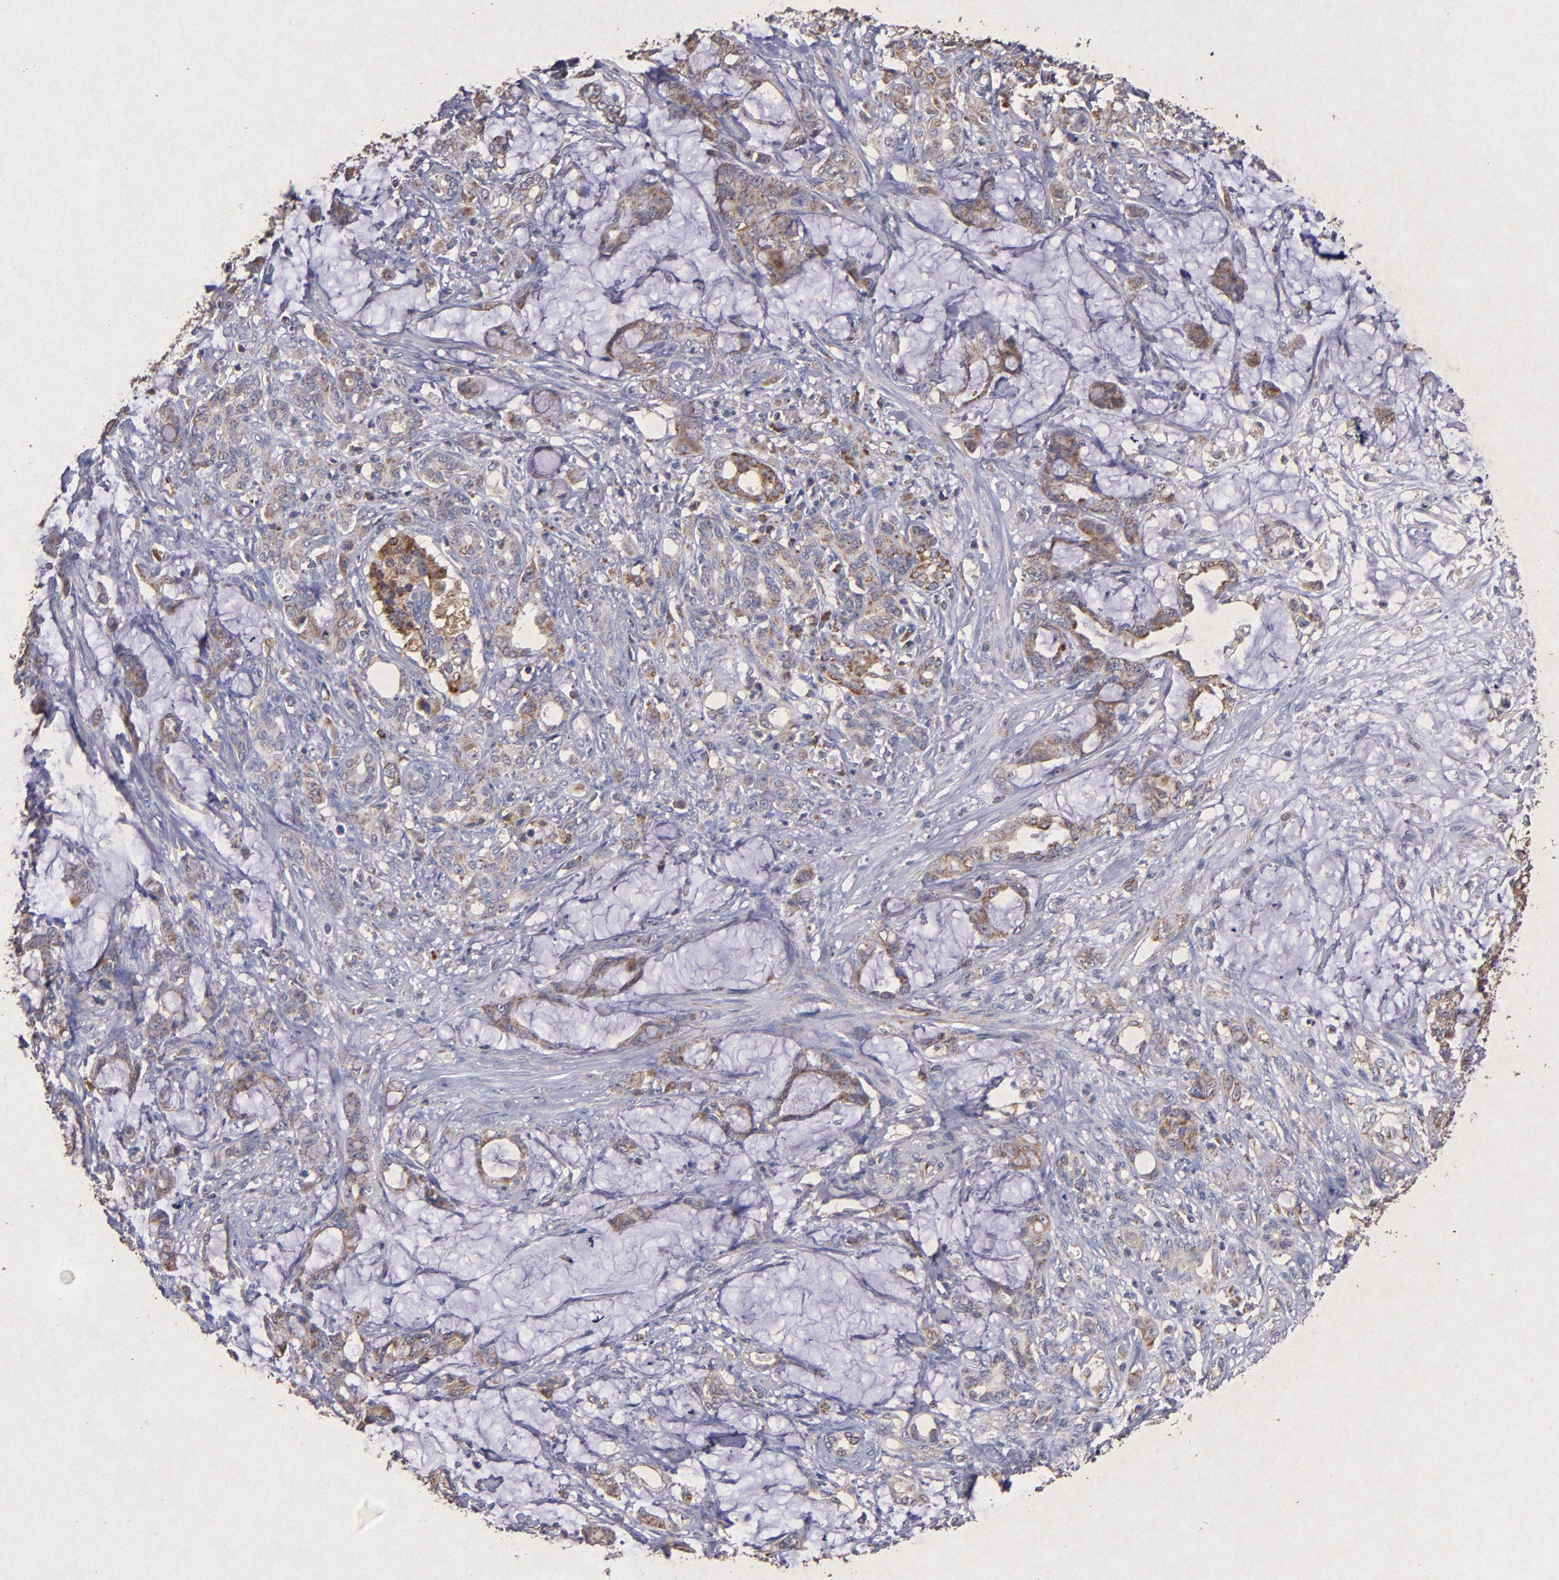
{"staining": {"intensity": "weak", "quantity": ">75%", "location": "cytoplasmic/membranous"}, "tissue": "pancreatic cancer", "cell_type": "Tumor cells", "image_type": "cancer", "snomed": [{"axis": "morphology", "description": "Adenocarcinoma, NOS"}, {"axis": "topography", "description": "Pancreas"}], "caption": "The micrograph displays a brown stain indicating the presence of a protein in the cytoplasmic/membranous of tumor cells in pancreatic adenocarcinoma. (DAB (3,3'-diaminobenzidine) IHC with brightfield microscopy, high magnification).", "gene": "TIMM9", "patient": {"sex": "female", "age": 73}}